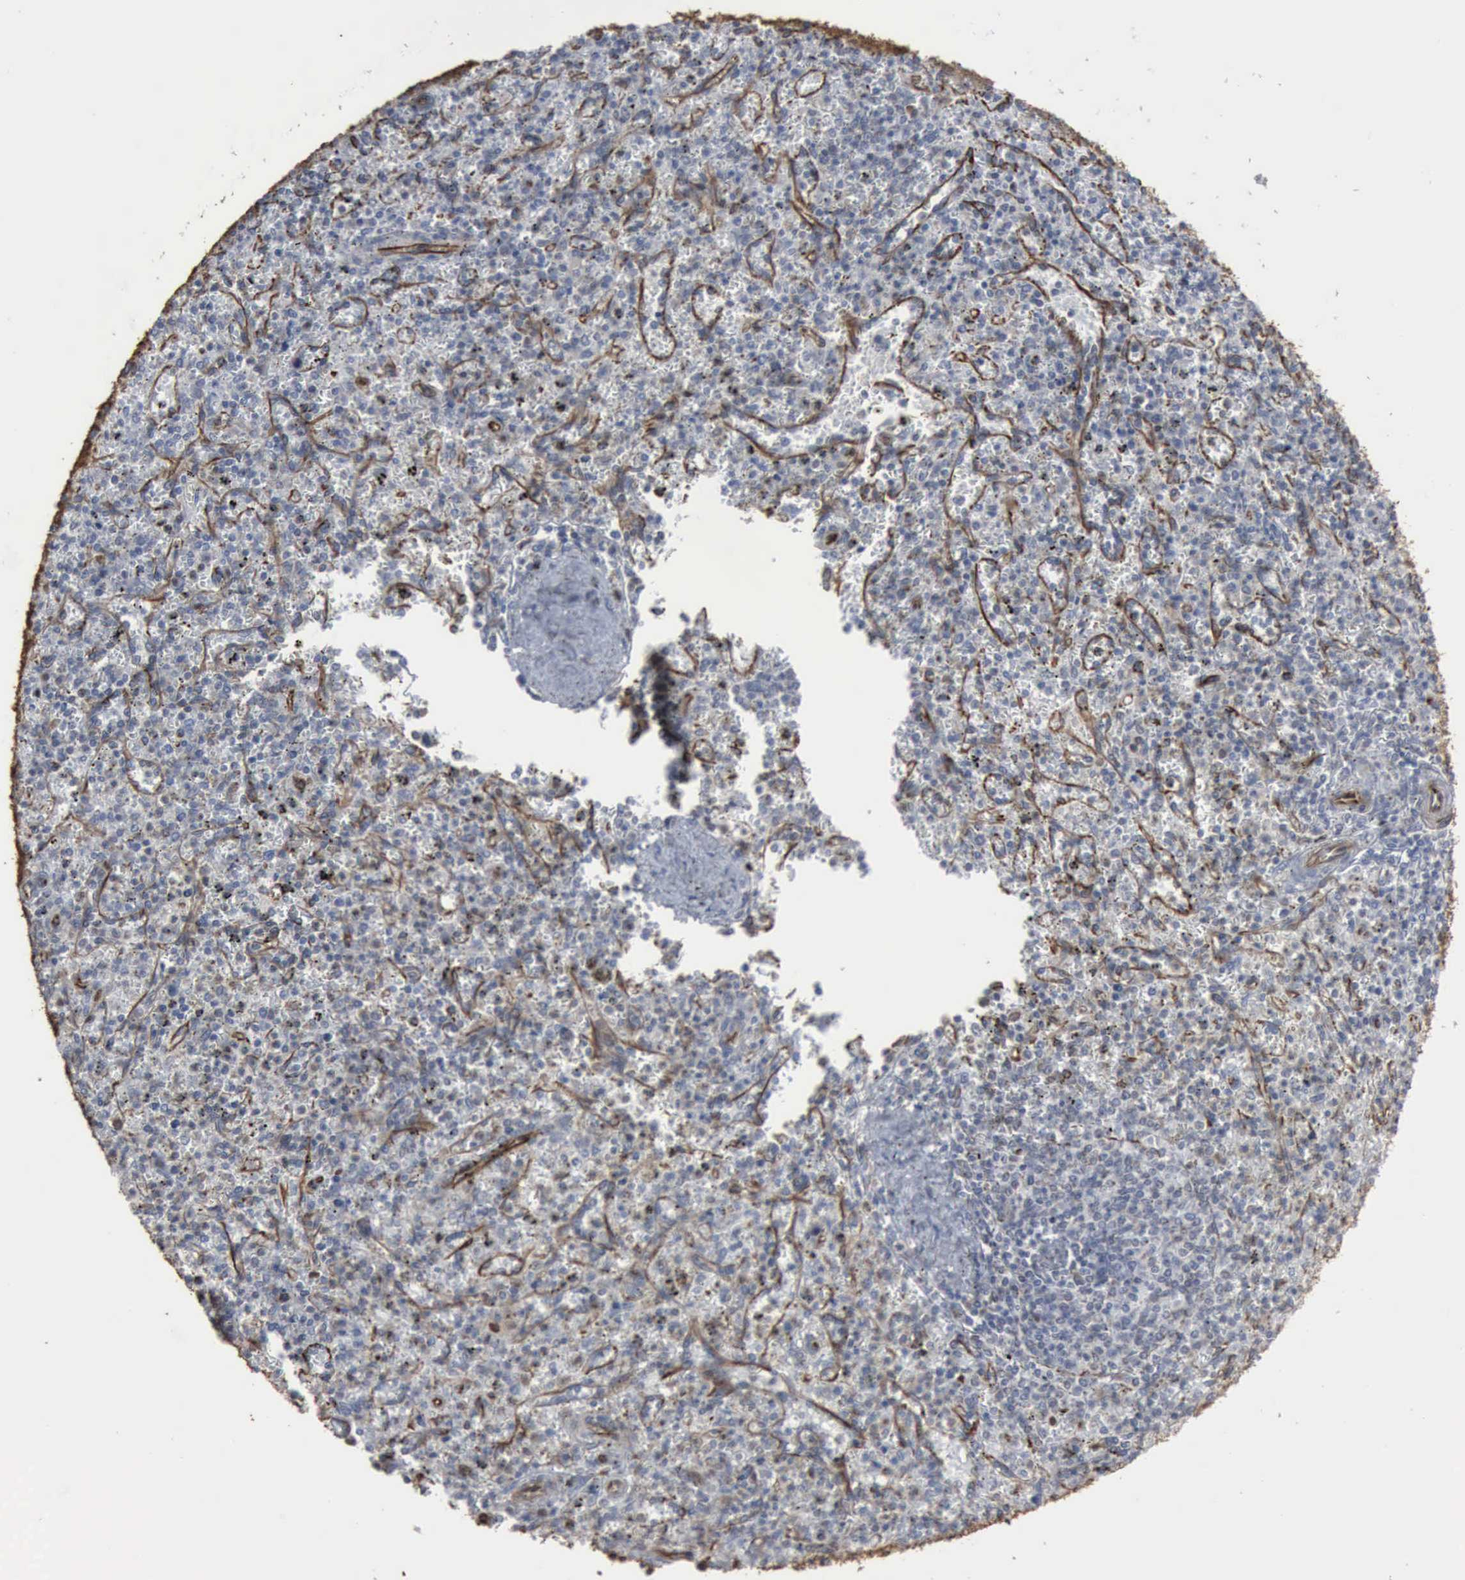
{"staining": {"intensity": "negative", "quantity": "none", "location": "none"}, "tissue": "spleen", "cell_type": "Cells in red pulp", "image_type": "normal", "snomed": [{"axis": "morphology", "description": "Normal tissue, NOS"}, {"axis": "topography", "description": "Spleen"}], "caption": "This is an IHC image of benign human spleen. There is no staining in cells in red pulp.", "gene": "CCNE1", "patient": {"sex": "male", "age": 72}}